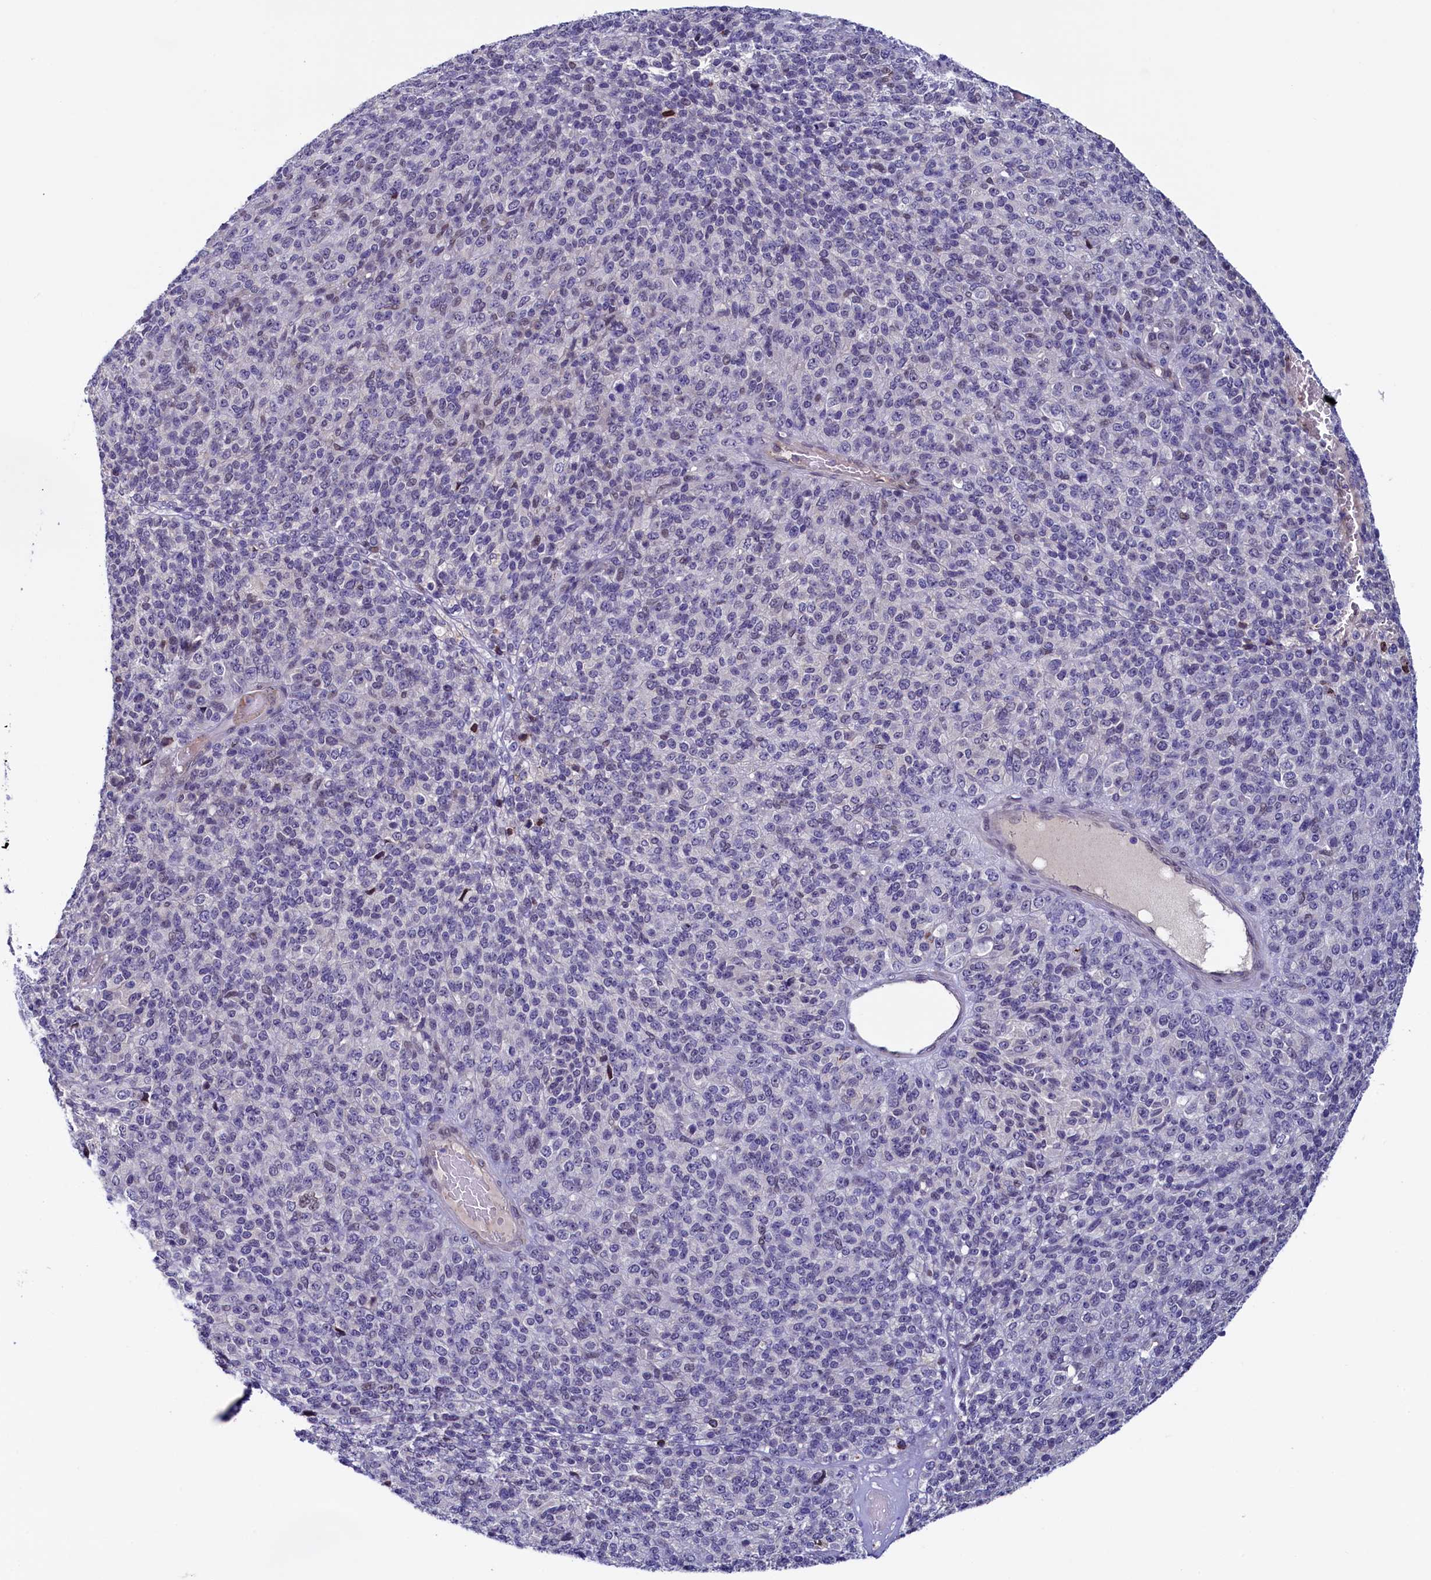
{"staining": {"intensity": "weak", "quantity": "<25%", "location": "nuclear"}, "tissue": "melanoma", "cell_type": "Tumor cells", "image_type": "cancer", "snomed": [{"axis": "morphology", "description": "Malignant melanoma, Metastatic site"}, {"axis": "topography", "description": "Brain"}], "caption": "Melanoma stained for a protein using immunohistochemistry (IHC) displays no staining tumor cells.", "gene": "FLYWCH2", "patient": {"sex": "female", "age": 56}}